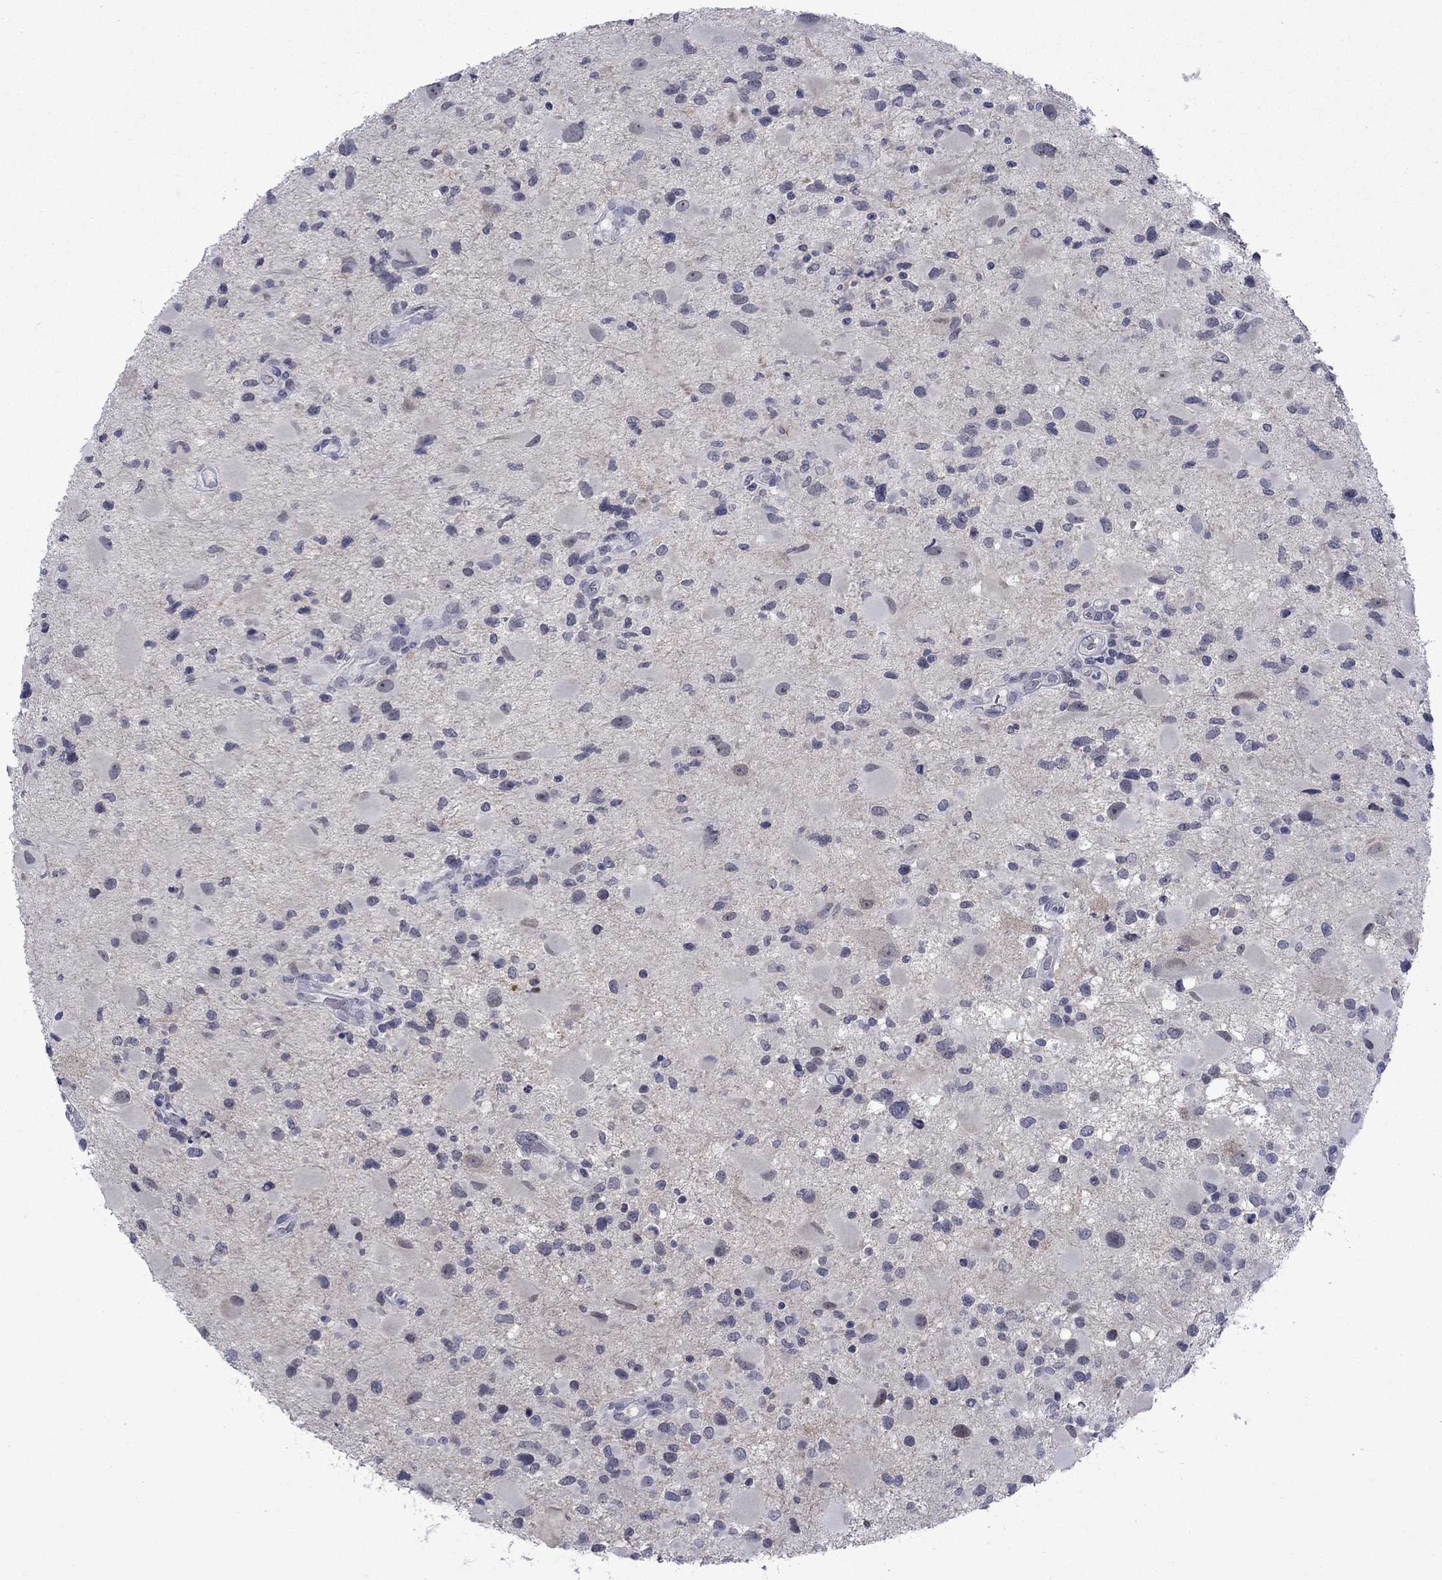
{"staining": {"intensity": "negative", "quantity": "none", "location": "none"}, "tissue": "glioma", "cell_type": "Tumor cells", "image_type": "cancer", "snomed": [{"axis": "morphology", "description": "Glioma, malignant, Low grade"}, {"axis": "topography", "description": "Brain"}], "caption": "This is an immunohistochemistry image of human malignant glioma (low-grade). There is no staining in tumor cells.", "gene": "NSMF", "patient": {"sex": "female", "age": 32}}